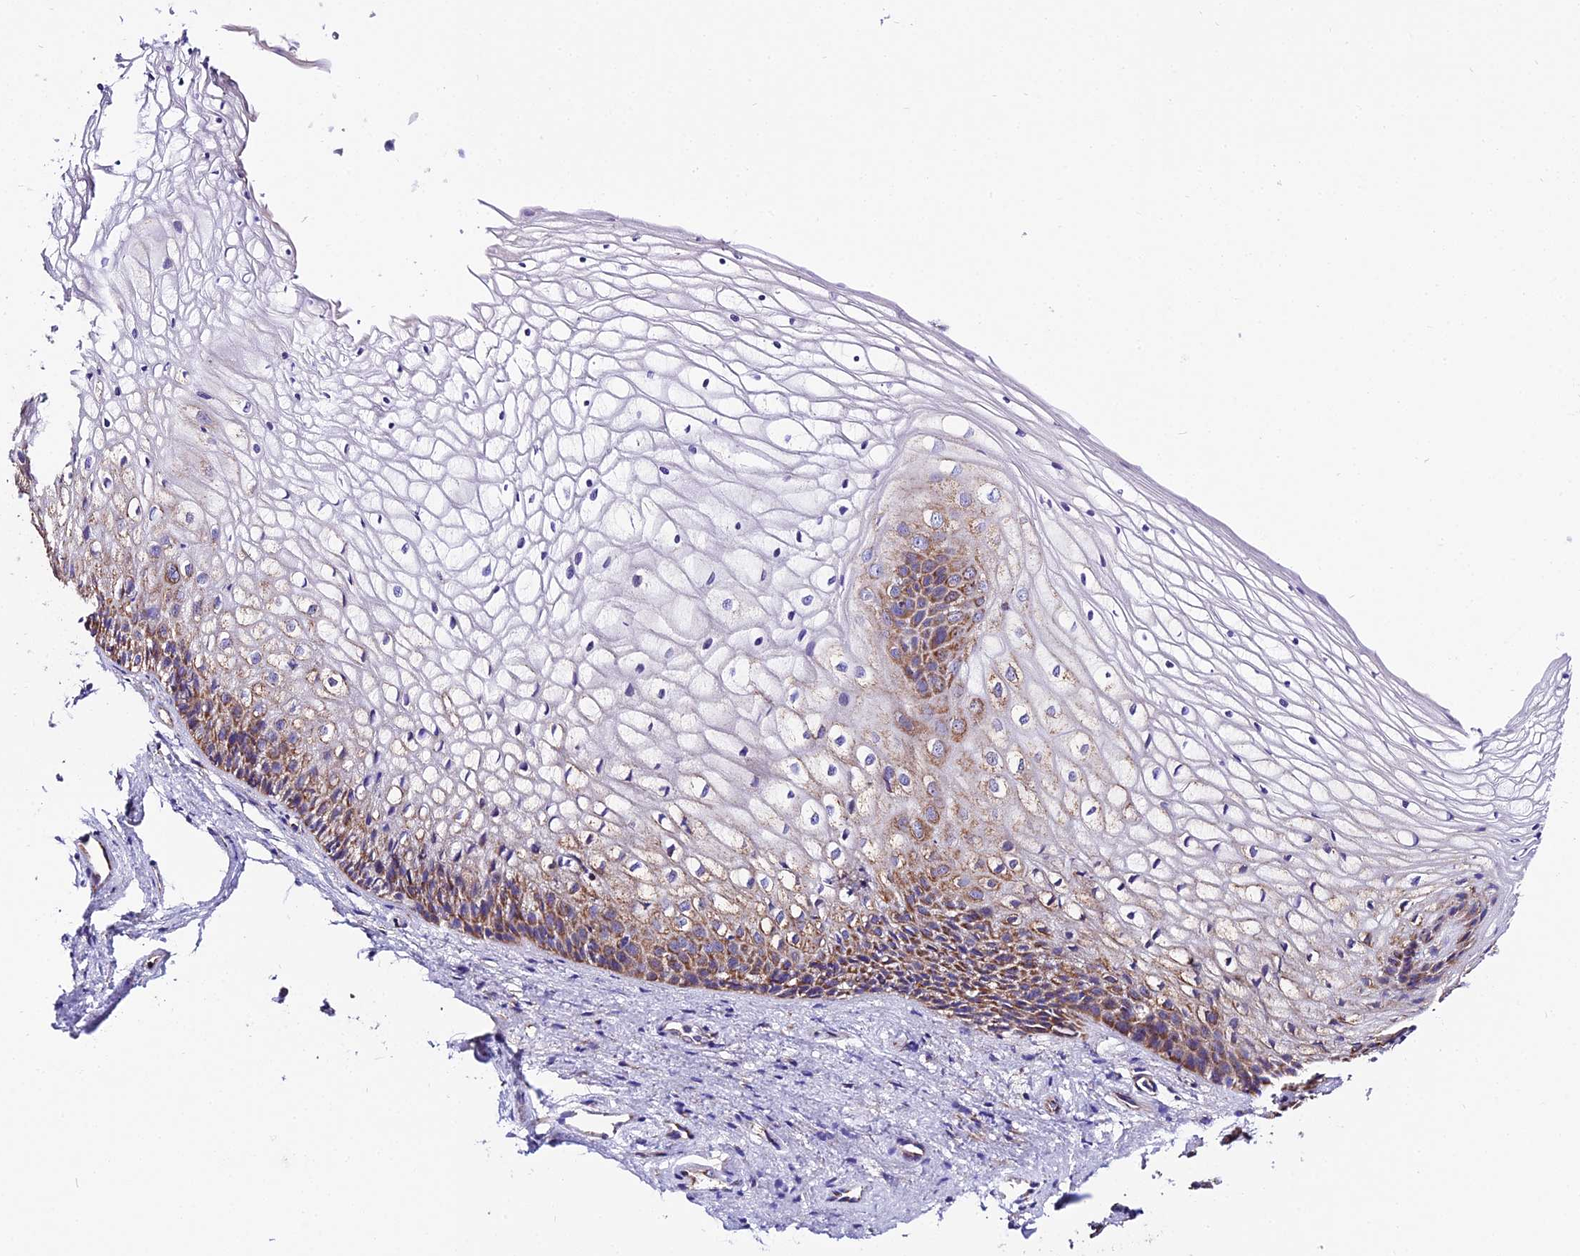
{"staining": {"intensity": "moderate", "quantity": ">75%", "location": "cytoplasmic/membranous"}, "tissue": "vagina", "cell_type": "Squamous epithelial cells", "image_type": "normal", "snomed": [{"axis": "morphology", "description": "Normal tissue, NOS"}, {"axis": "topography", "description": "Vagina"}], "caption": "Immunohistochemistry micrograph of benign vagina stained for a protein (brown), which demonstrates medium levels of moderate cytoplasmic/membranous expression in about >75% of squamous epithelial cells.", "gene": "OCIAD1", "patient": {"sex": "female", "age": 34}}